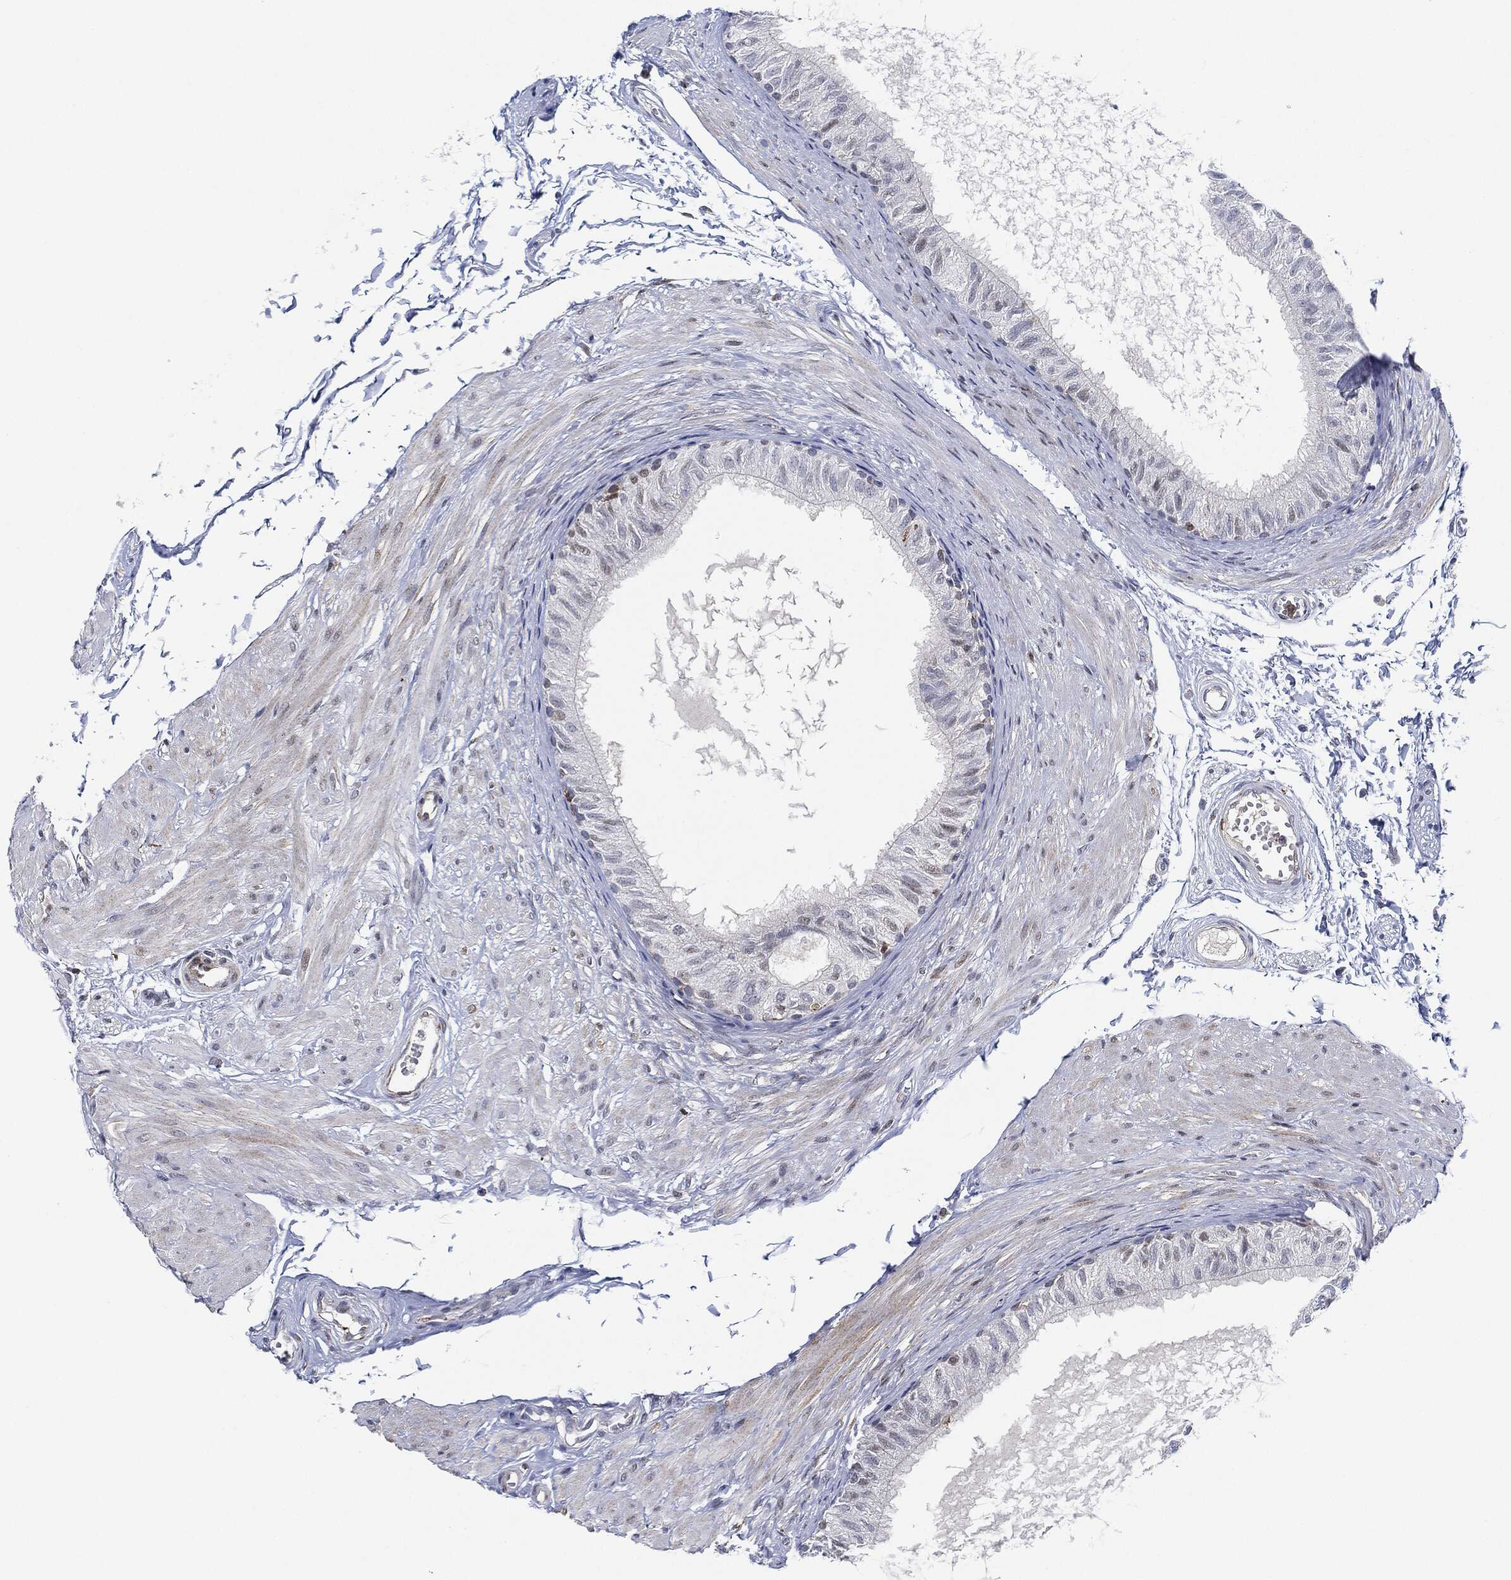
{"staining": {"intensity": "negative", "quantity": "none", "location": "none"}, "tissue": "epididymis", "cell_type": "Glandular cells", "image_type": "normal", "snomed": [{"axis": "morphology", "description": "Normal tissue, NOS"}, {"axis": "topography", "description": "Epididymis"}], "caption": "High magnification brightfield microscopy of benign epididymis stained with DAB (3,3'-diaminobenzidine) (brown) and counterstained with hematoxylin (blue): glandular cells show no significant staining. (DAB immunohistochemistry with hematoxylin counter stain).", "gene": "NANOS3", "patient": {"sex": "male", "age": 22}}